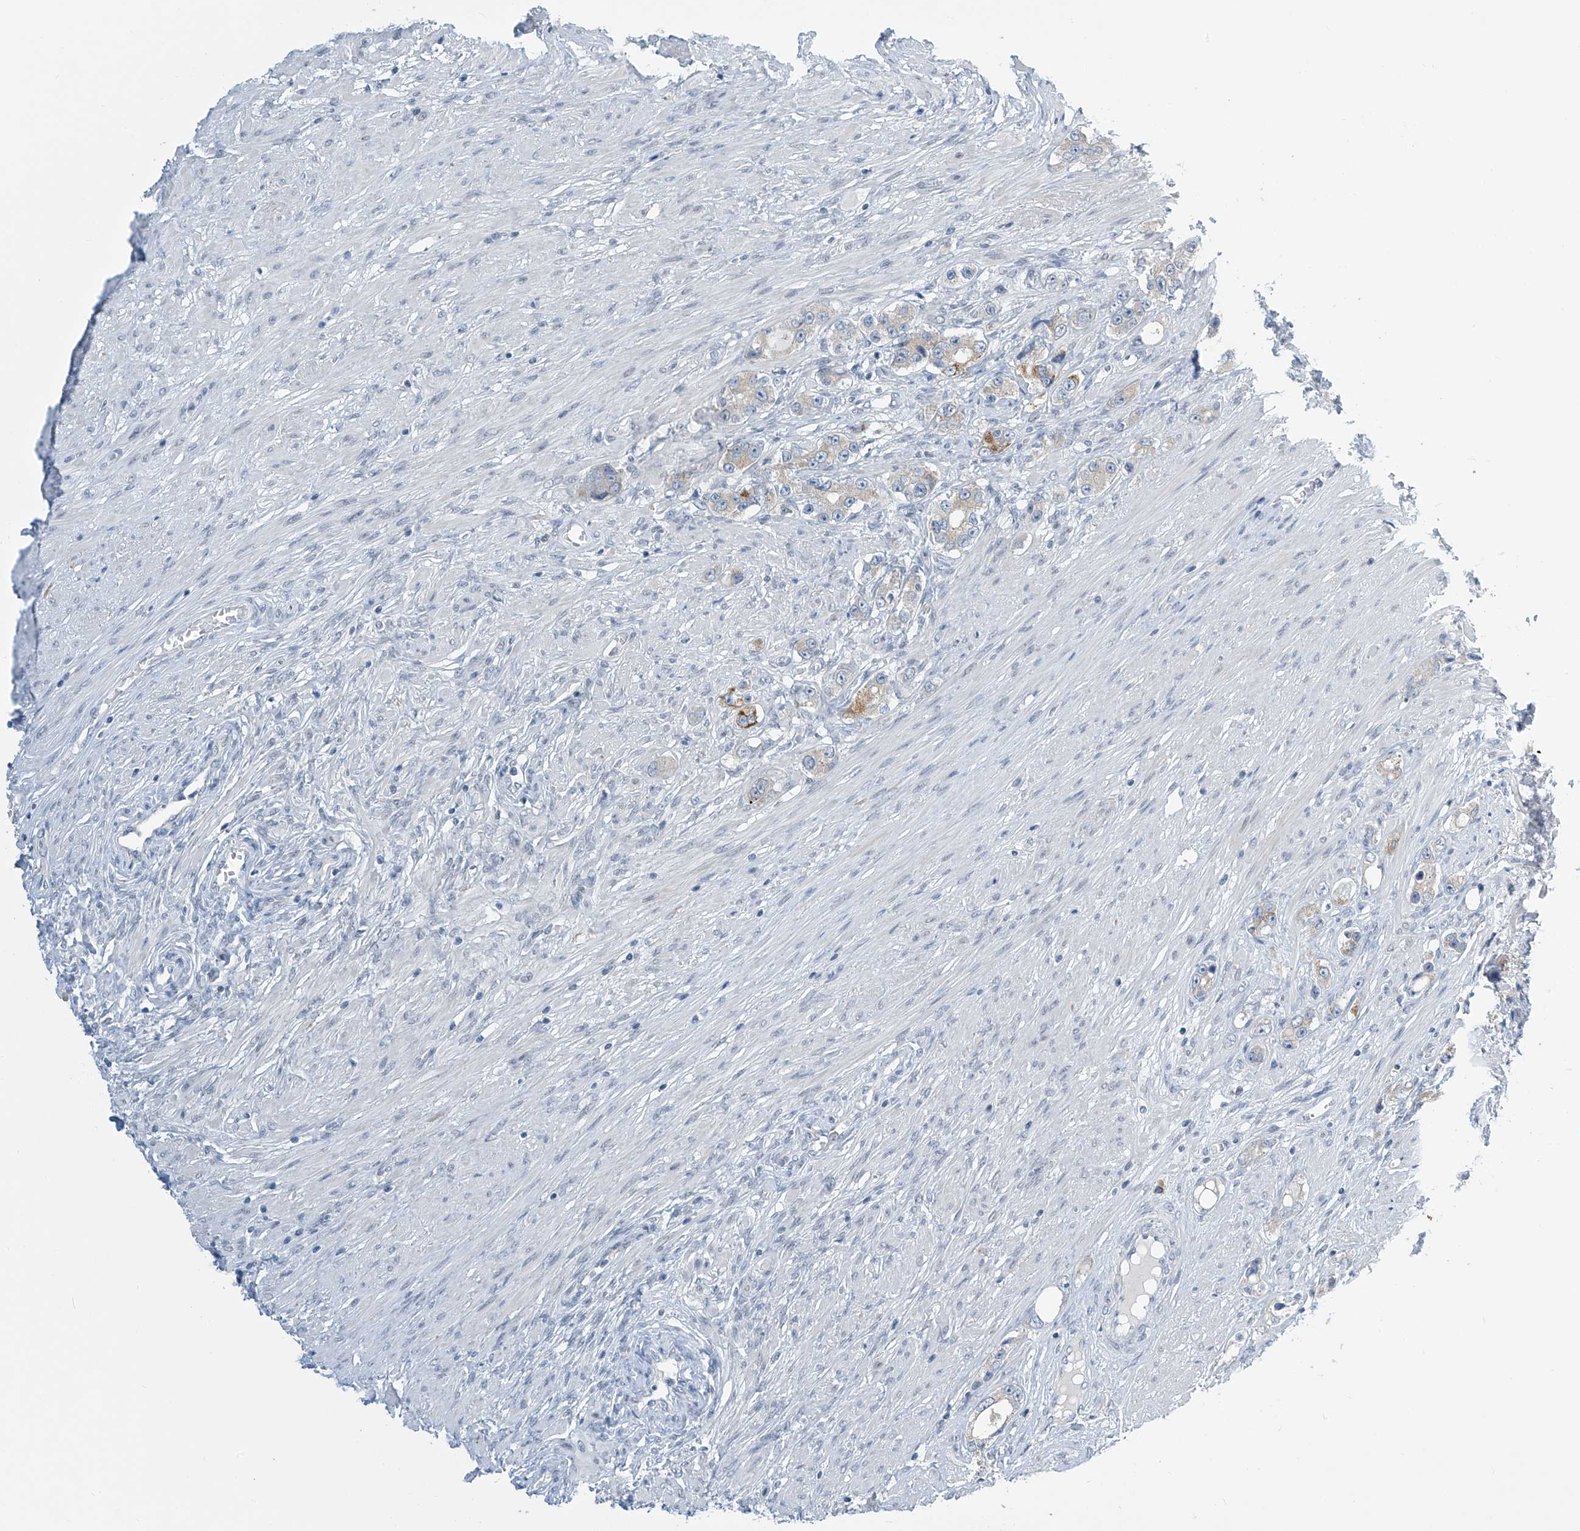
{"staining": {"intensity": "weak", "quantity": "<25%", "location": "cytoplasmic/membranous"}, "tissue": "prostate cancer", "cell_type": "Tumor cells", "image_type": "cancer", "snomed": [{"axis": "morphology", "description": "Adenocarcinoma, High grade"}, {"axis": "topography", "description": "Prostate"}], "caption": "There is no significant staining in tumor cells of prostate cancer (adenocarcinoma (high-grade)).", "gene": "APLF", "patient": {"sex": "male", "age": 63}}